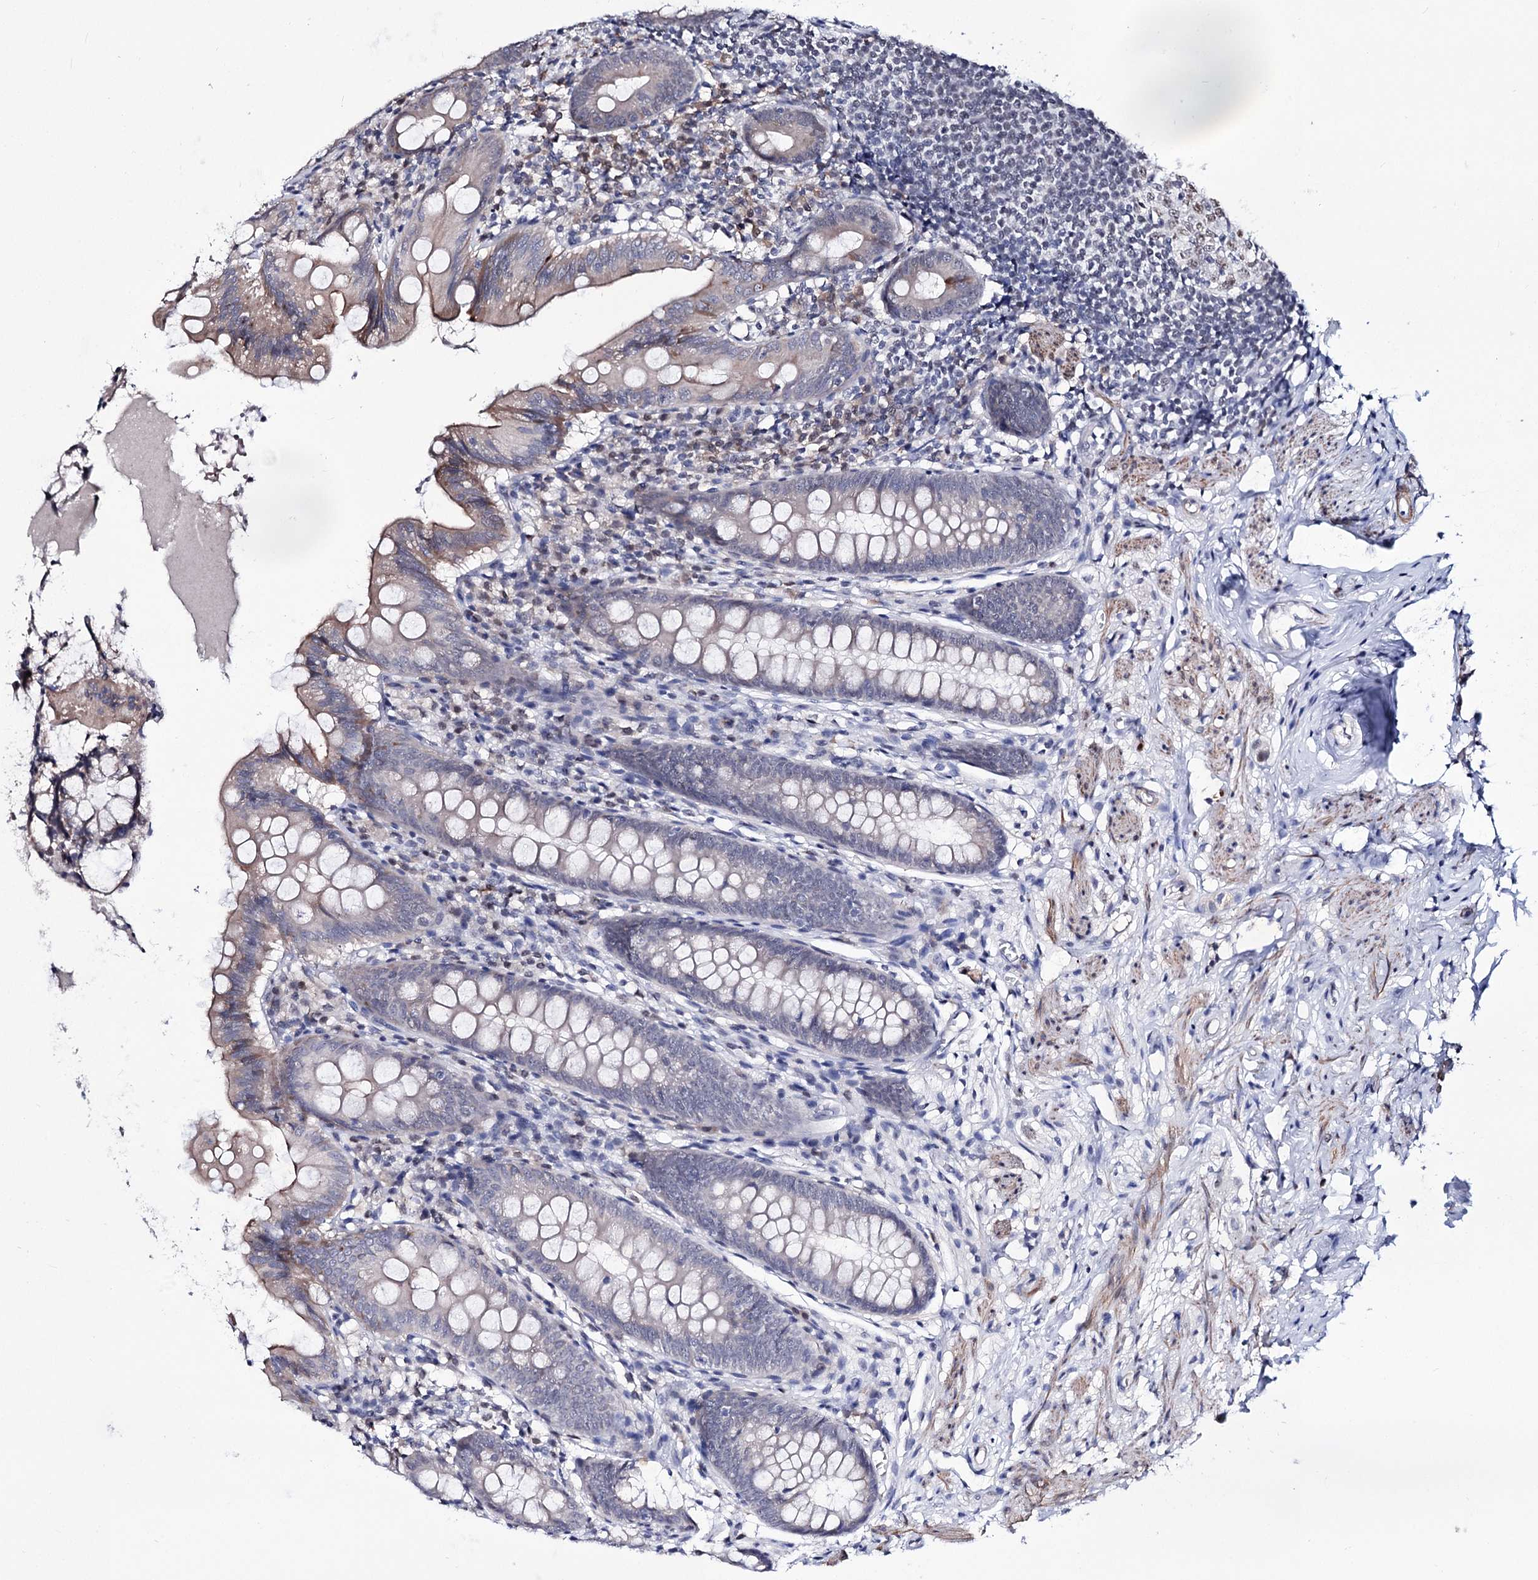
{"staining": {"intensity": "moderate", "quantity": "<25%", "location": "cytoplasmic/membranous"}, "tissue": "appendix", "cell_type": "Glandular cells", "image_type": "normal", "snomed": [{"axis": "morphology", "description": "Normal tissue, NOS"}, {"axis": "topography", "description": "Appendix"}], "caption": "The immunohistochemical stain labels moderate cytoplasmic/membranous expression in glandular cells of normal appendix.", "gene": "PPRC1", "patient": {"sex": "female", "age": 51}}